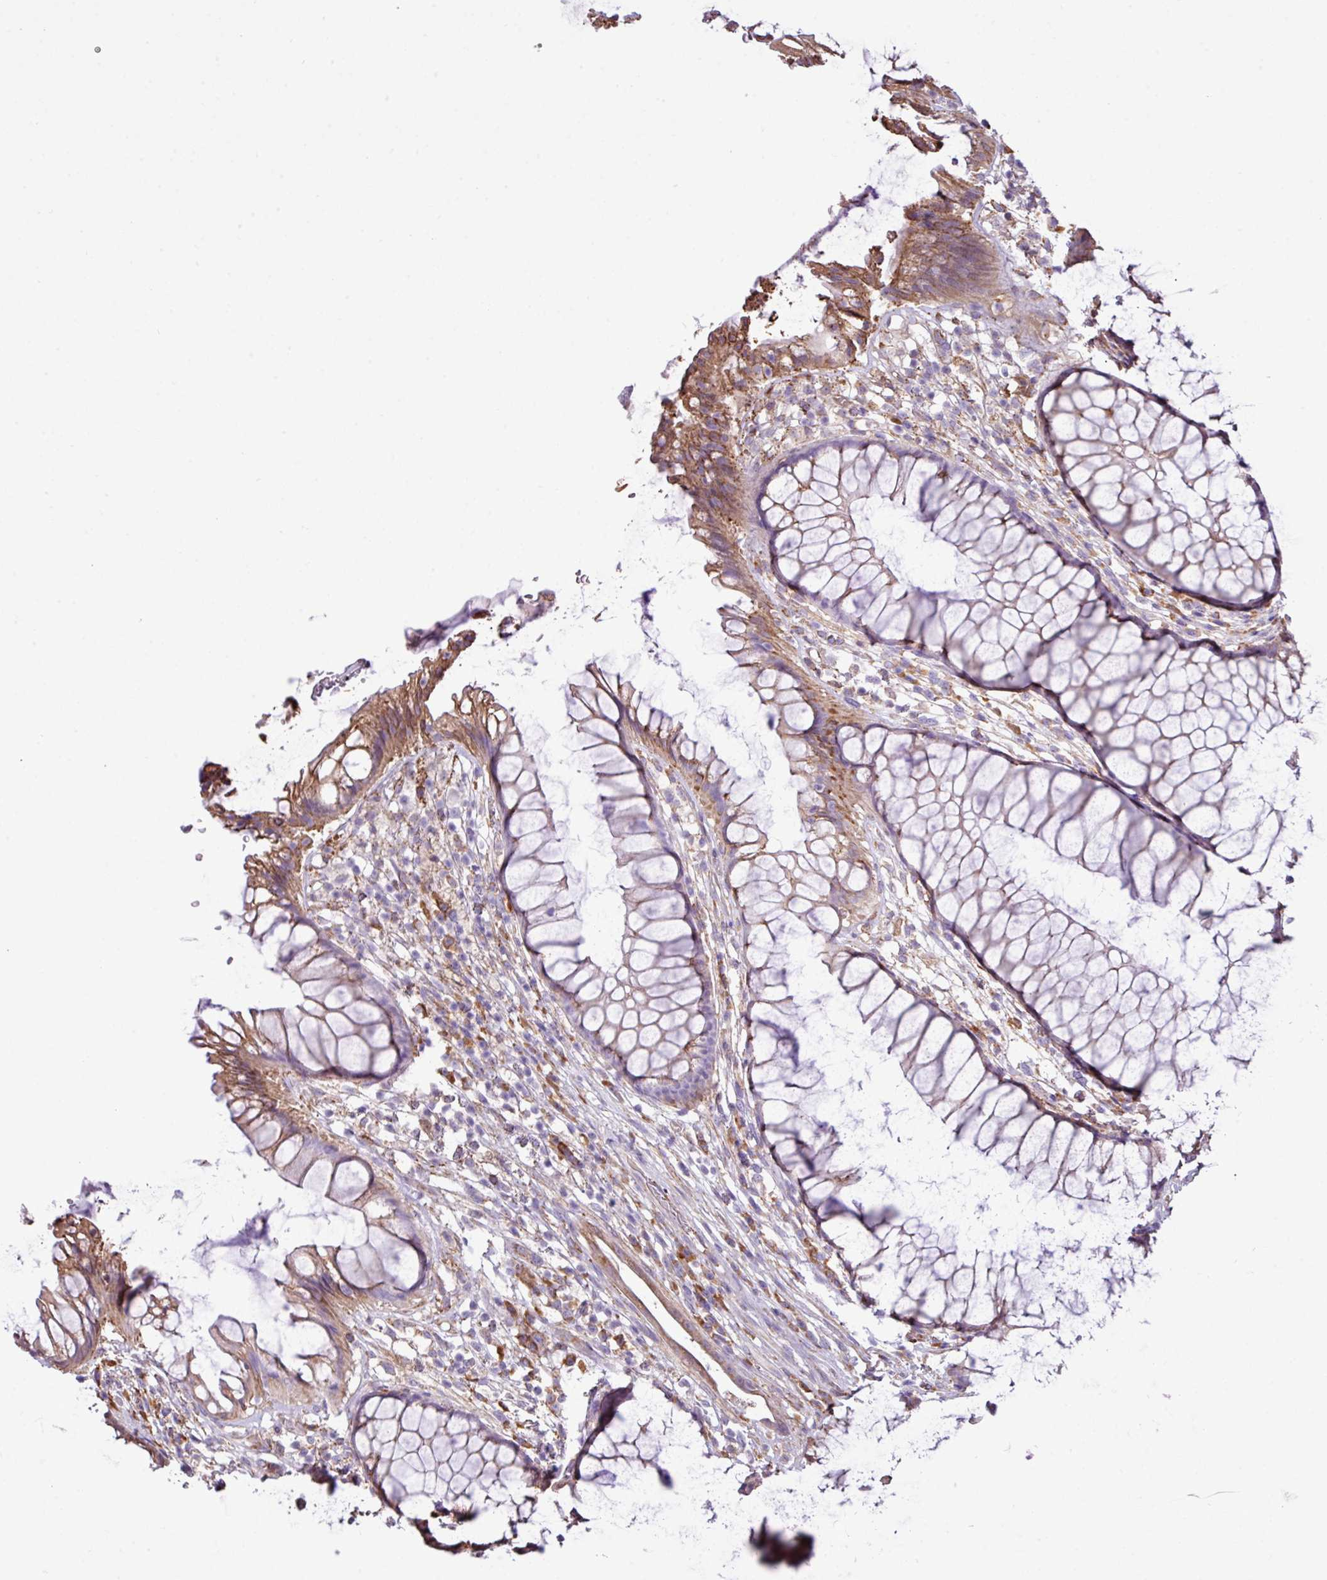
{"staining": {"intensity": "moderate", "quantity": "<25%", "location": "cytoplasmic/membranous"}, "tissue": "rectum", "cell_type": "Glandular cells", "image_type": "normal", "snomed": [{"axis": "morphology", "description": "Normal tissue, NOS"}, {"axis": "topography", "description": "Smooth muscle"}, {"axis": "topography", "description": "Rectum"}], "caption": "DAB (3,3'-diaminobenzidine) immunohistochemical staining of unremarkable human rectum exhibits moderate cytoplasmic/membranous protein staining in approximately <25% of glandular cells.", "gene": "ZSCAN5A", "patient": {"sex": "male", "age": 53}}